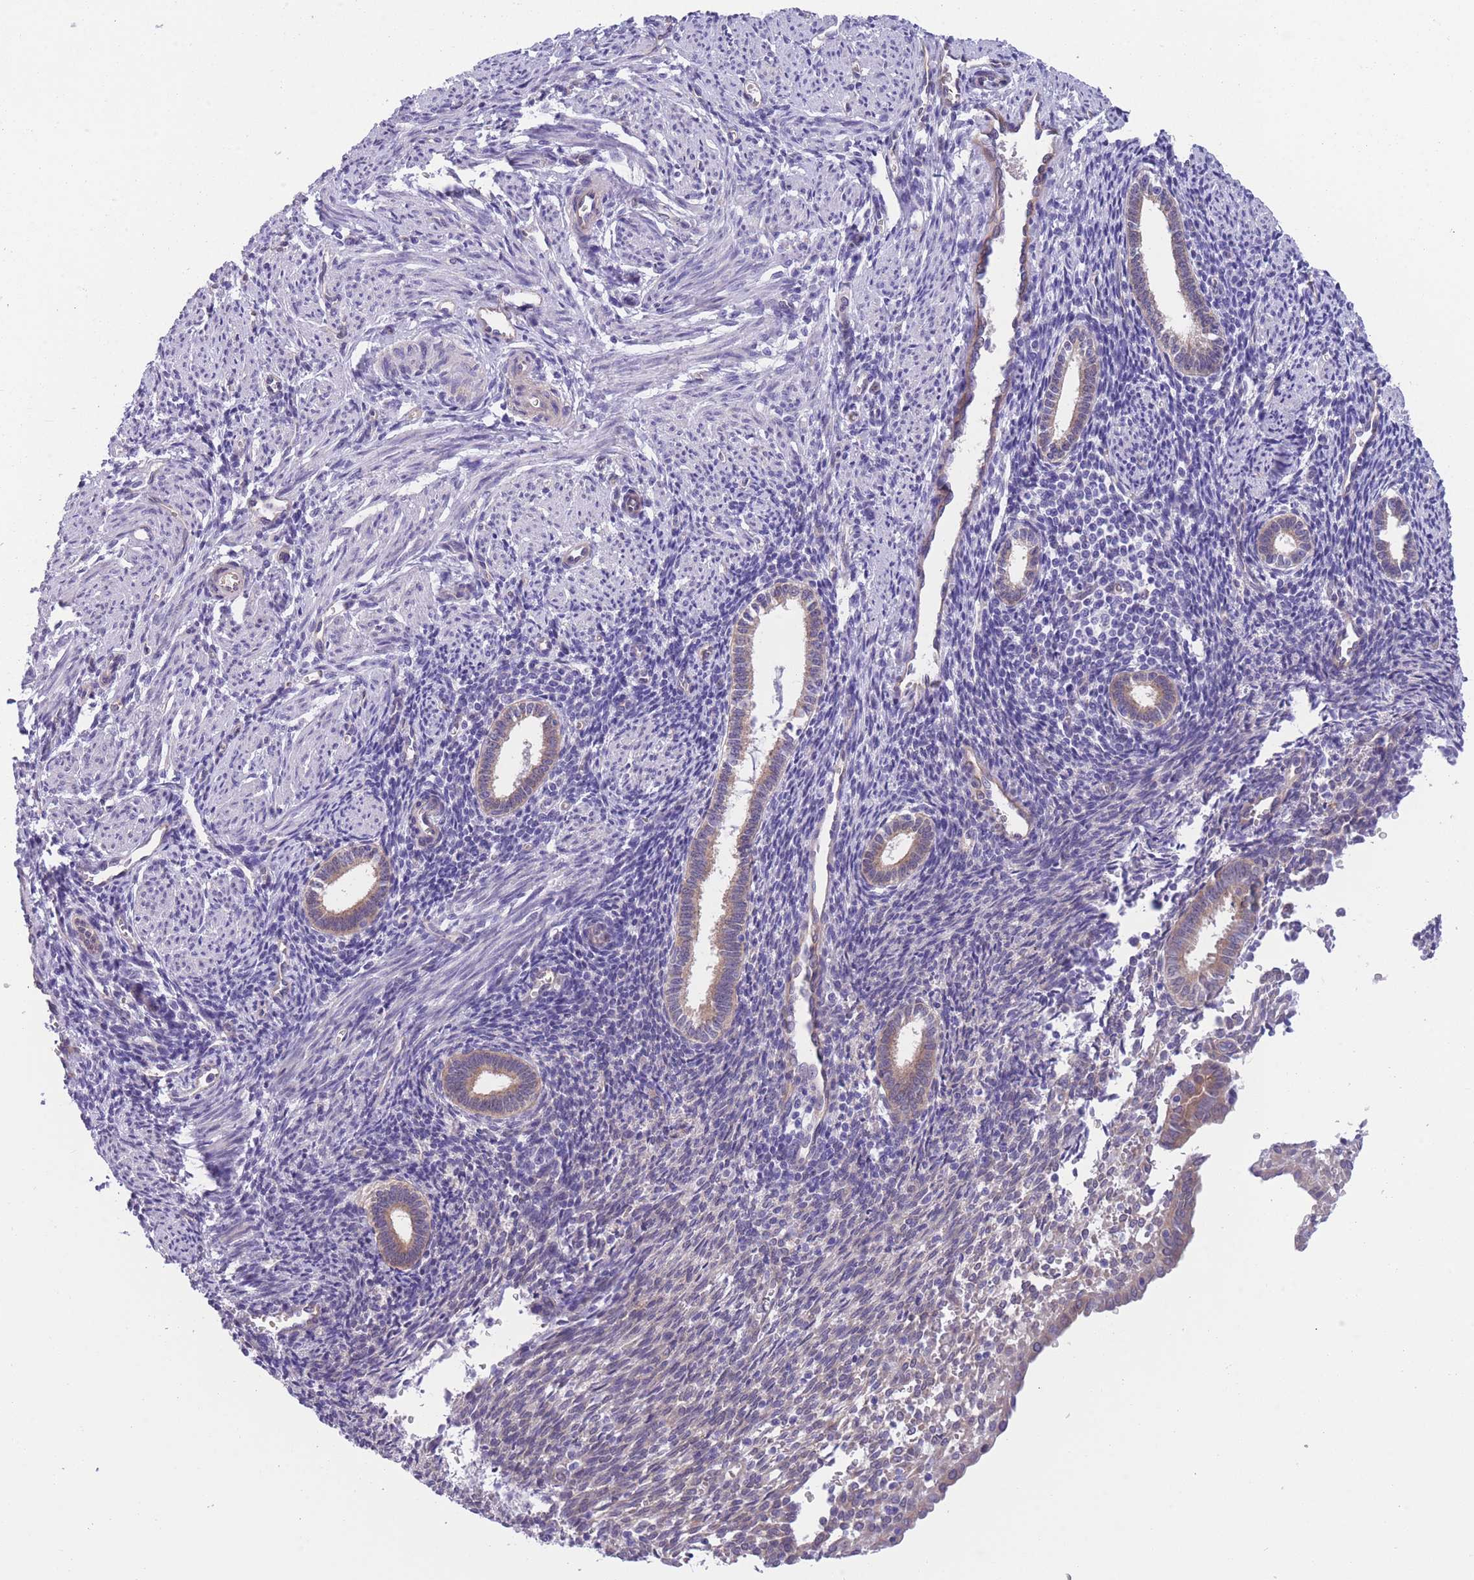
{"staining": {"intensity": "negative", "quantity": "none", "location": "none"}, "tissue": "endometrium", "cell_type": "Cells in endometrial stroma", "image_type": "normal", "snomed": [{"axis": "morphology", "description": "Normal tissue, NOS"}, {"axis": "topography", "description": "Endometrium"}], "caption": "This histopathology image is of benign endometrium stained with immunohistochemistry (IHC) to label a protein in brown with the nuclei are counter-stained blue. There is no positivity in cells in endometrial stroma. Brightfield microscopy of IHC stained with DAB (3,3'-diaminobenzidine) (brown) and hematoxylin (blue), captured at high magnification.", "gene": "WWOX", "patient": {"sex": "female", "age": 32}}